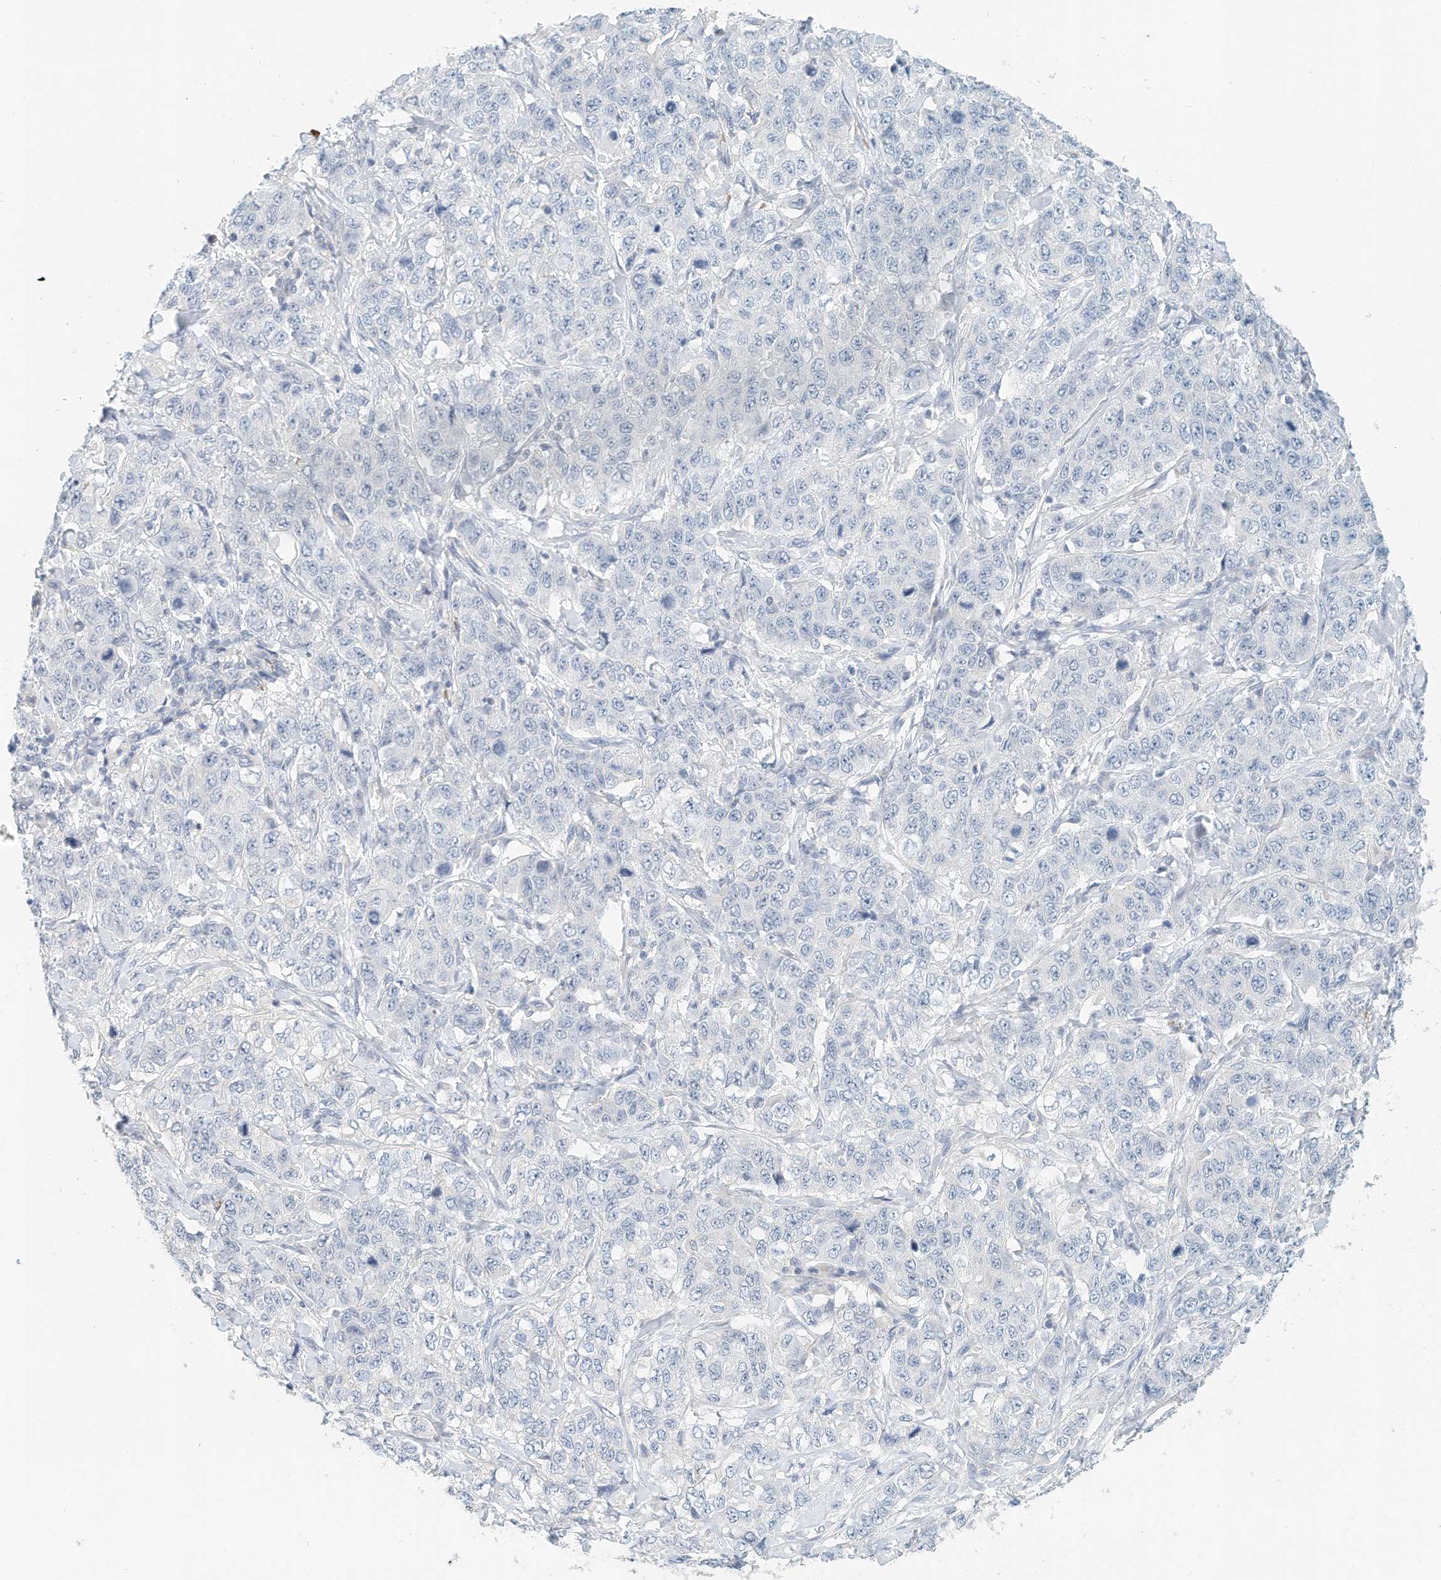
{"staining": {"intensity": "negative", "quantity": "none", "location": "none"}, "tissue": "stomach cancer", "cell_type": "Tumor cells", "image_type": "cancer", "snomed": [{"axis": "morphology", "description": "Adenocarcinoma, NOS"}, {"axis": "topography", "description": "Stomach"}], "caption": "DAB immunohistochemical staining of stomach adenocarcinoma demonstrates no significant expression in tumor cells.", "gene": "RCAN3", "patient": {"sex": "male", "age": 48}}